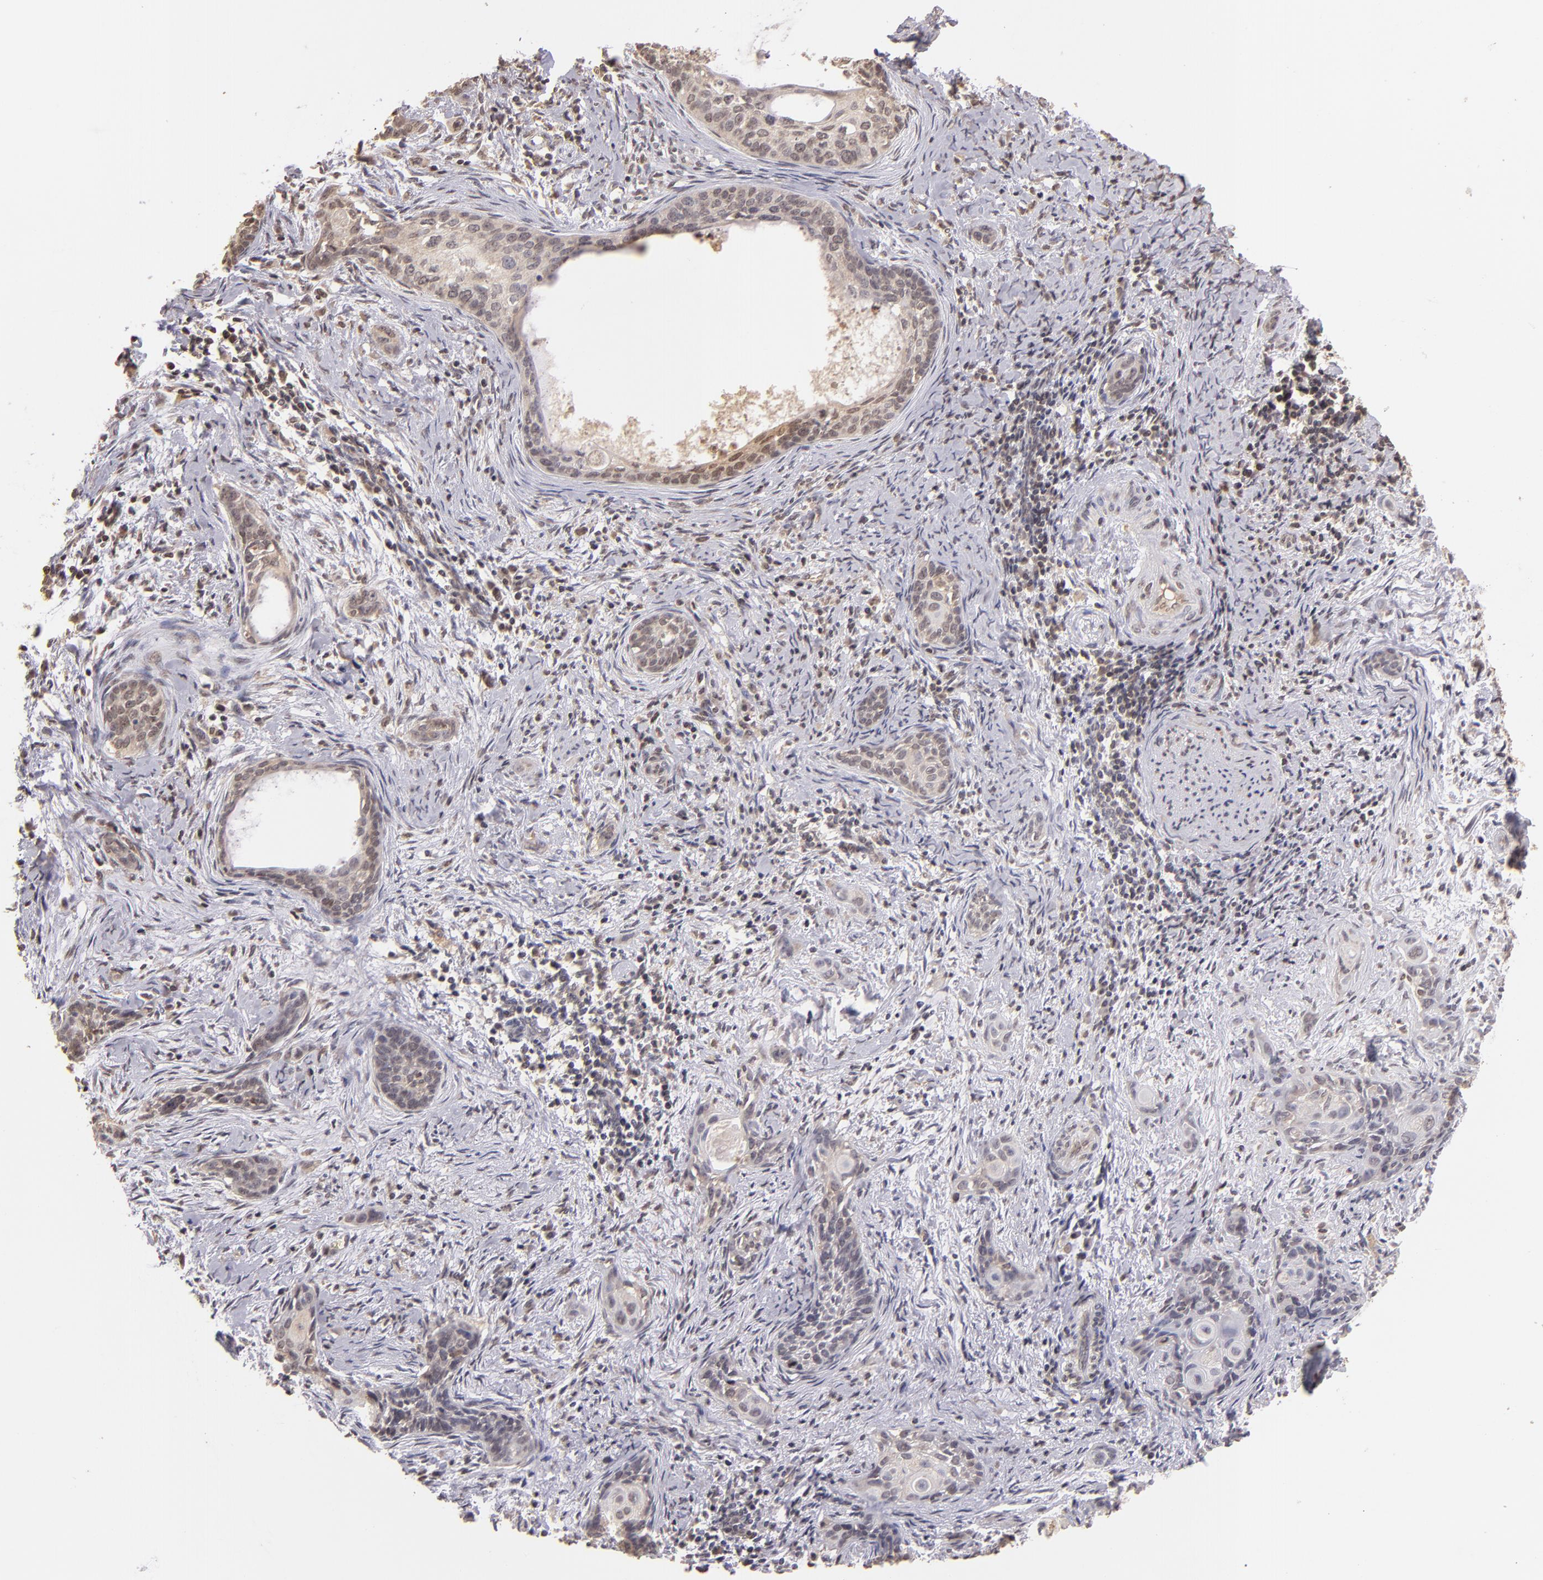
{"staining": {"intensity": "weak", "quantity": ">75%", "location": "cytoplasmic/membranous"}, "tissue": "cervical cancer", "cell_type": "Tumor cells", "image_type": "cancer", "snomed": [{"axis": "morphology", "description": "Squamous cell carcinoma, NOS"}, {"axis": "topography", "description": "Cervix"}], "caption": "Approximately >75% of tumor cells in cervical cancer (squamous cell carcinoma) reveal weak cytoplasmic/membranous protein staining as visualized by brown immunohistochemical staining.", "gene": "SERPINC1", "patient": {"sex": "female", "age": 33}}